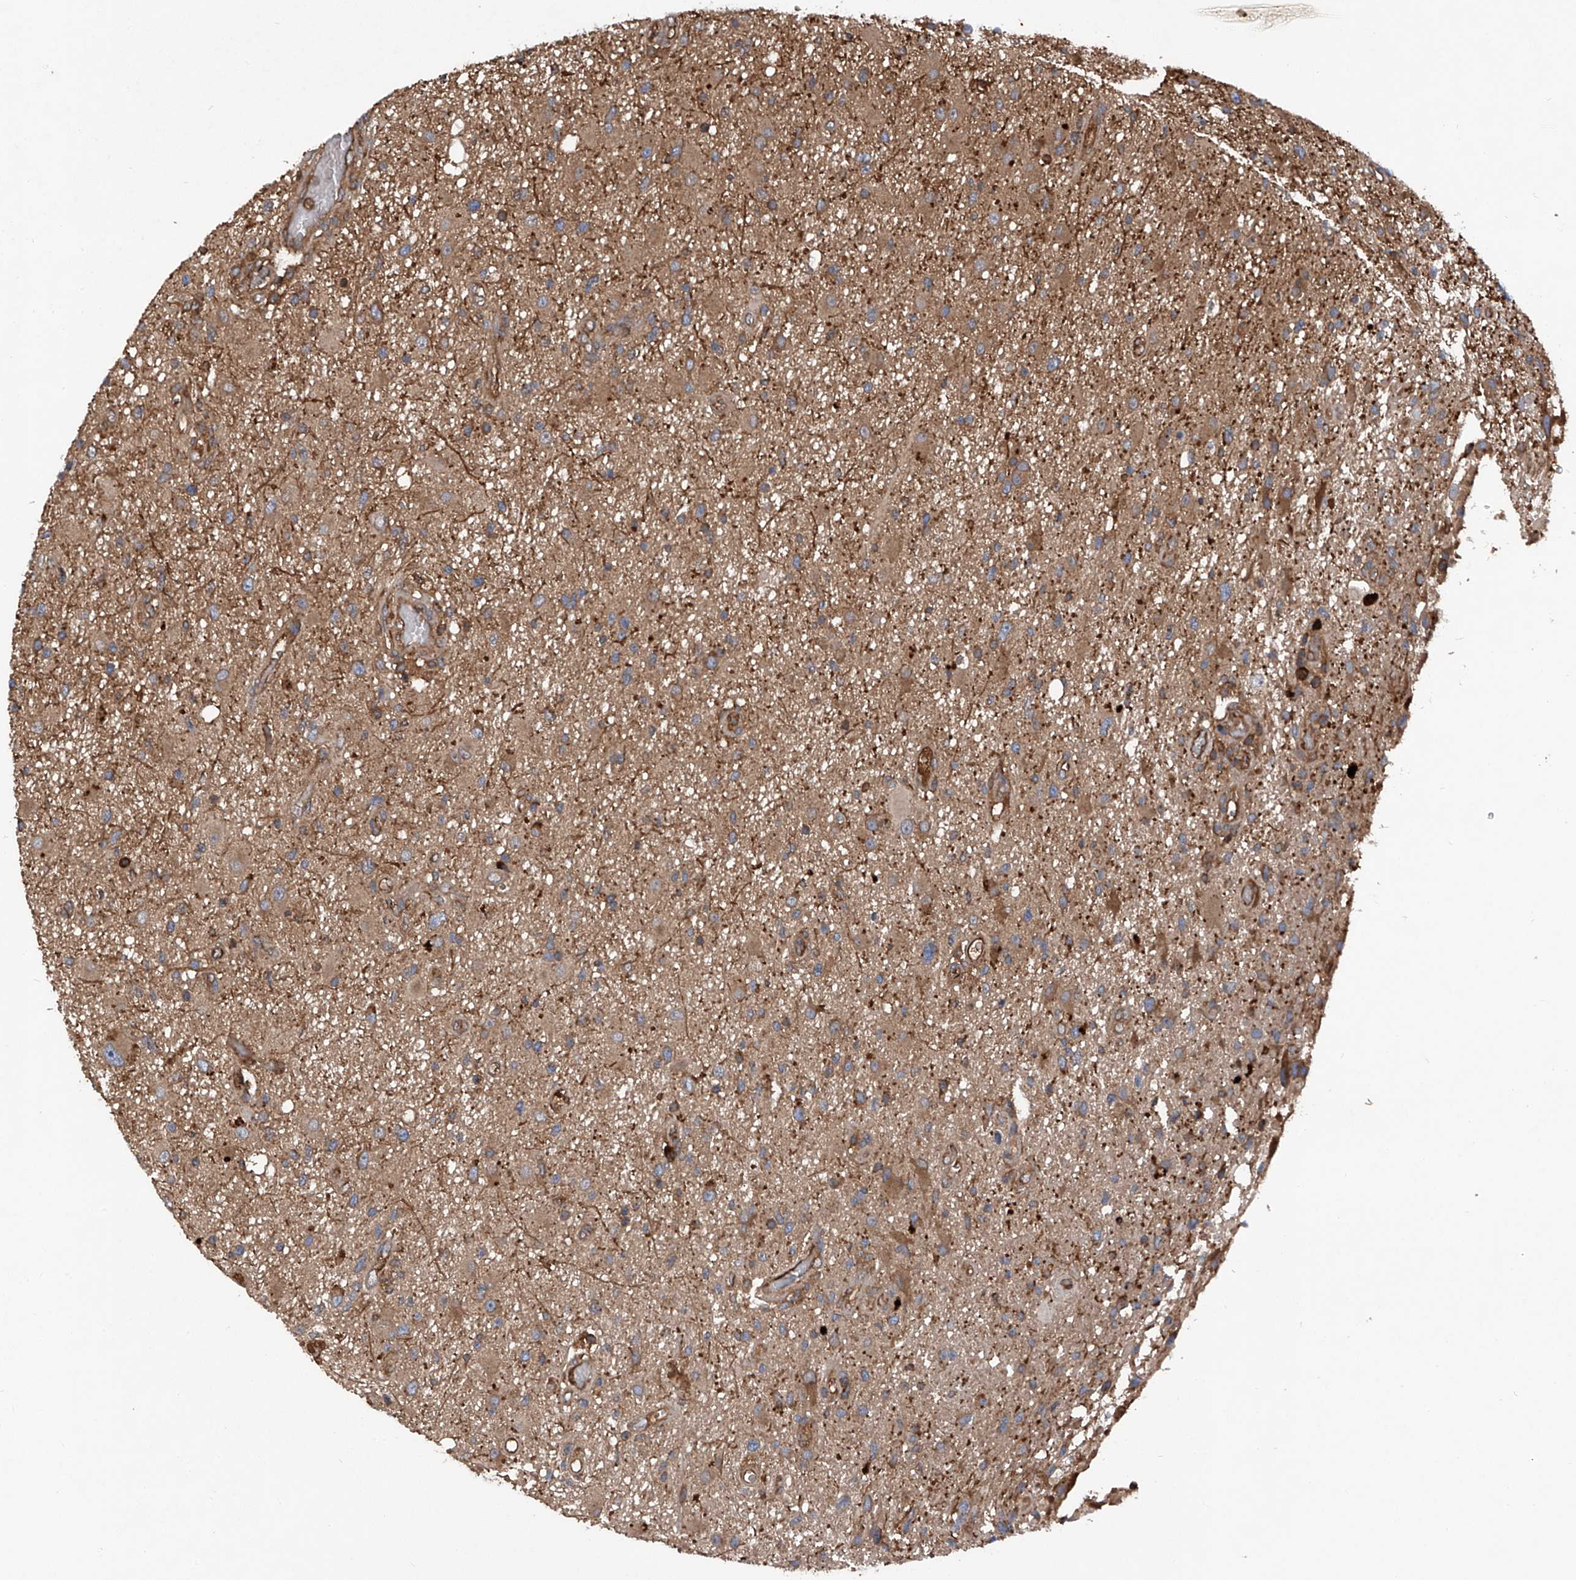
{"staining": {"intensity": "moderate", "quantity": ">75%", "location": "cytoplasmic/membranous"}, "tissue": "glioma", "cell_type": "Tumor cells", "image_type": "cancer", "snomed": [{"axis": "morphology", "description": "Glioma, malignant, High grade"}, {"axis": "topography", "description": "Brain"}], "caption": "A brown stain shows moderate cytoplasmic/membranous staining of a protein in malignant high-grade glioma tumor cells.", "gene": "ASCC3", "patient": {"sex": "male", "age": 33}}